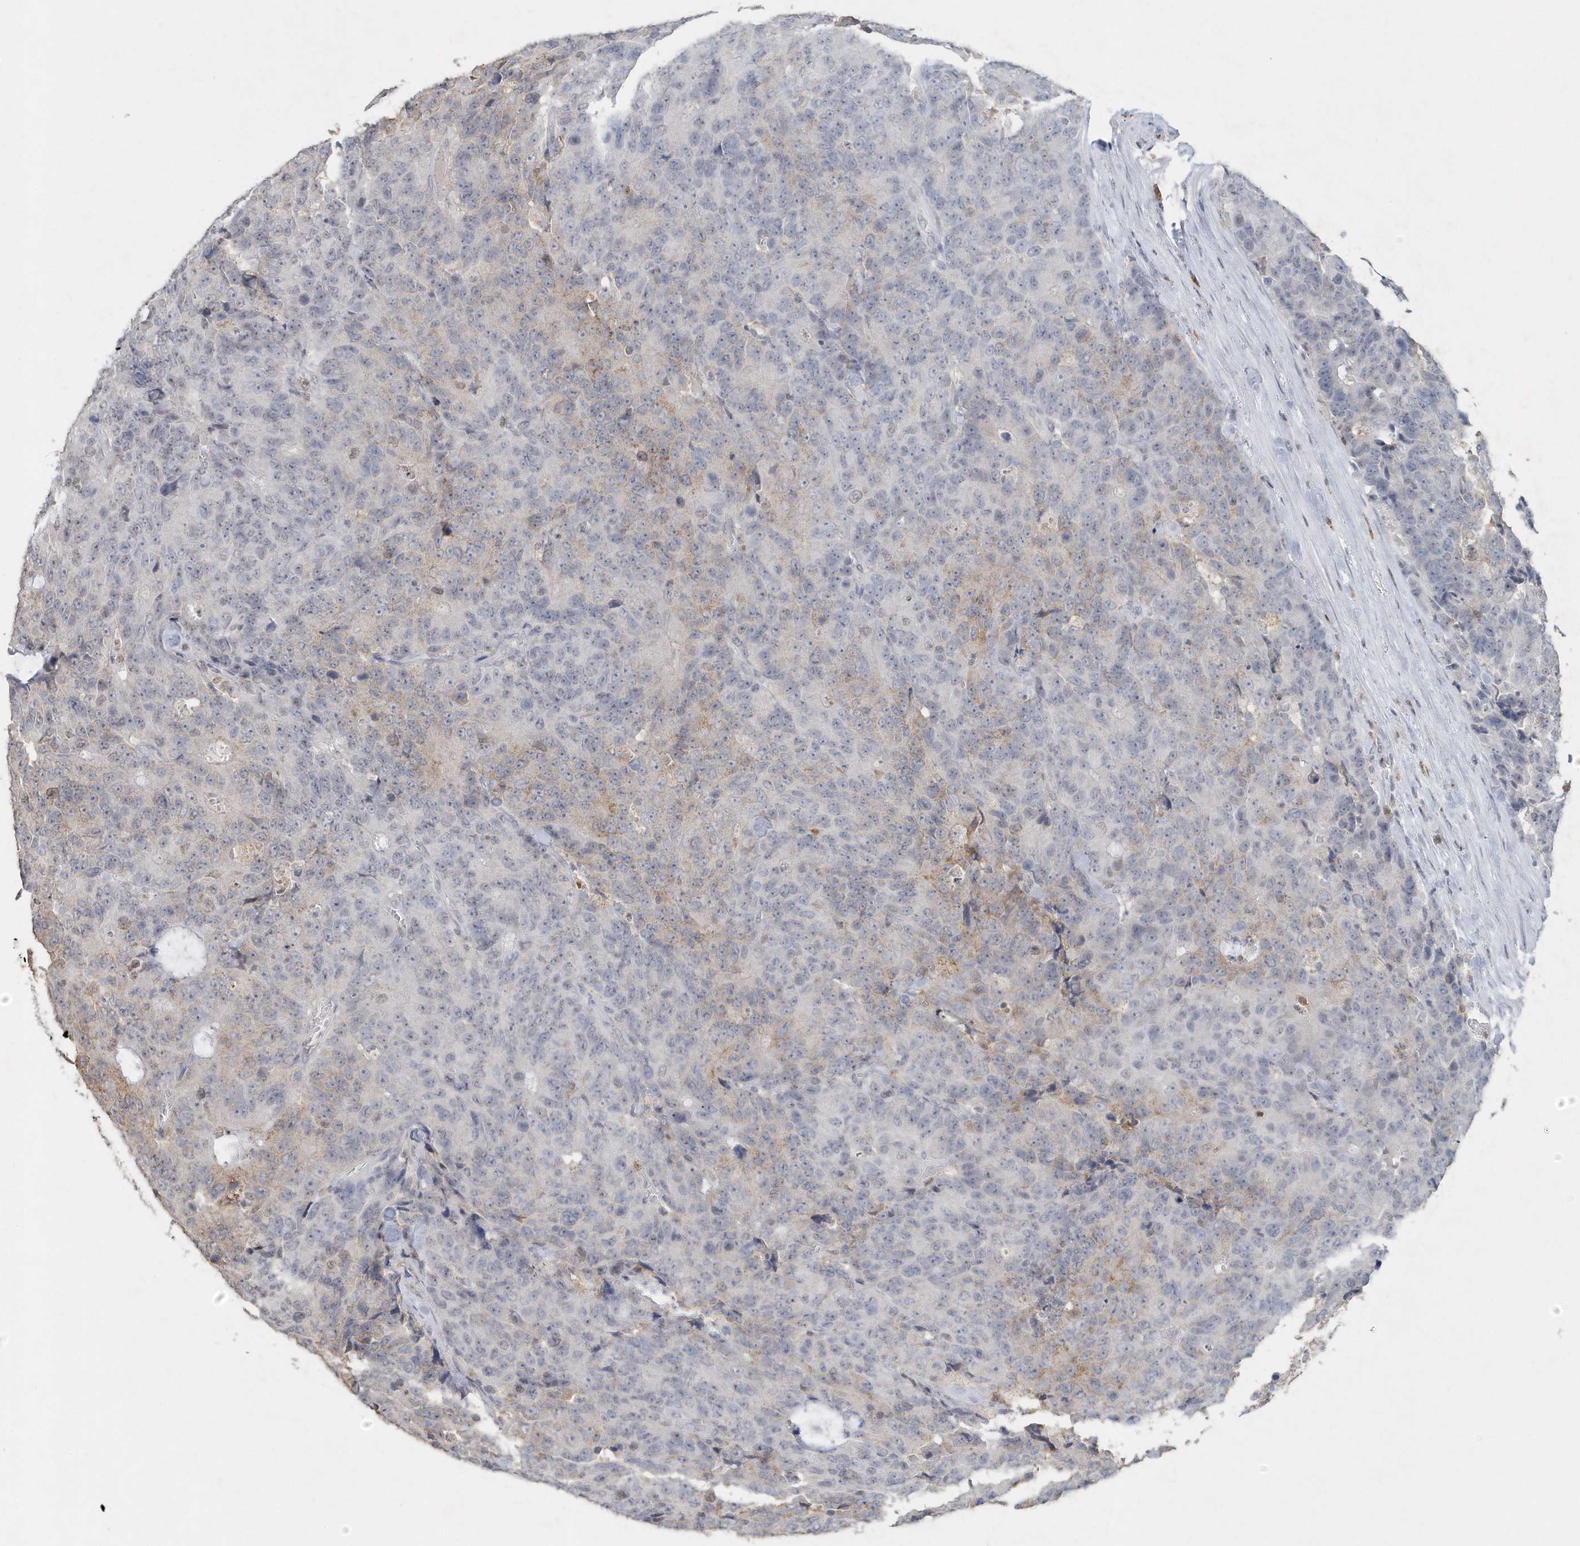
{"staining": {"intensity": "weak", "quantity": "<25%", "location": "cytoplasmic/membranous"}, "tissue": "colorectal cancer", "cell_type": "Tumor cells", "image_type": "cancer", "snomed": [{"axis": "morphology", "description": "Adenocarcinoma, NOS"}, {"axis": "topography", "description": "Colon"}], "caption": "Adenocarcinoma (colorectal) stained for a protein using immunohistochemistry reveals no expression tumor cells.", "gene": "PDCD1", "patient": {"sex": "female", "age": 86}}